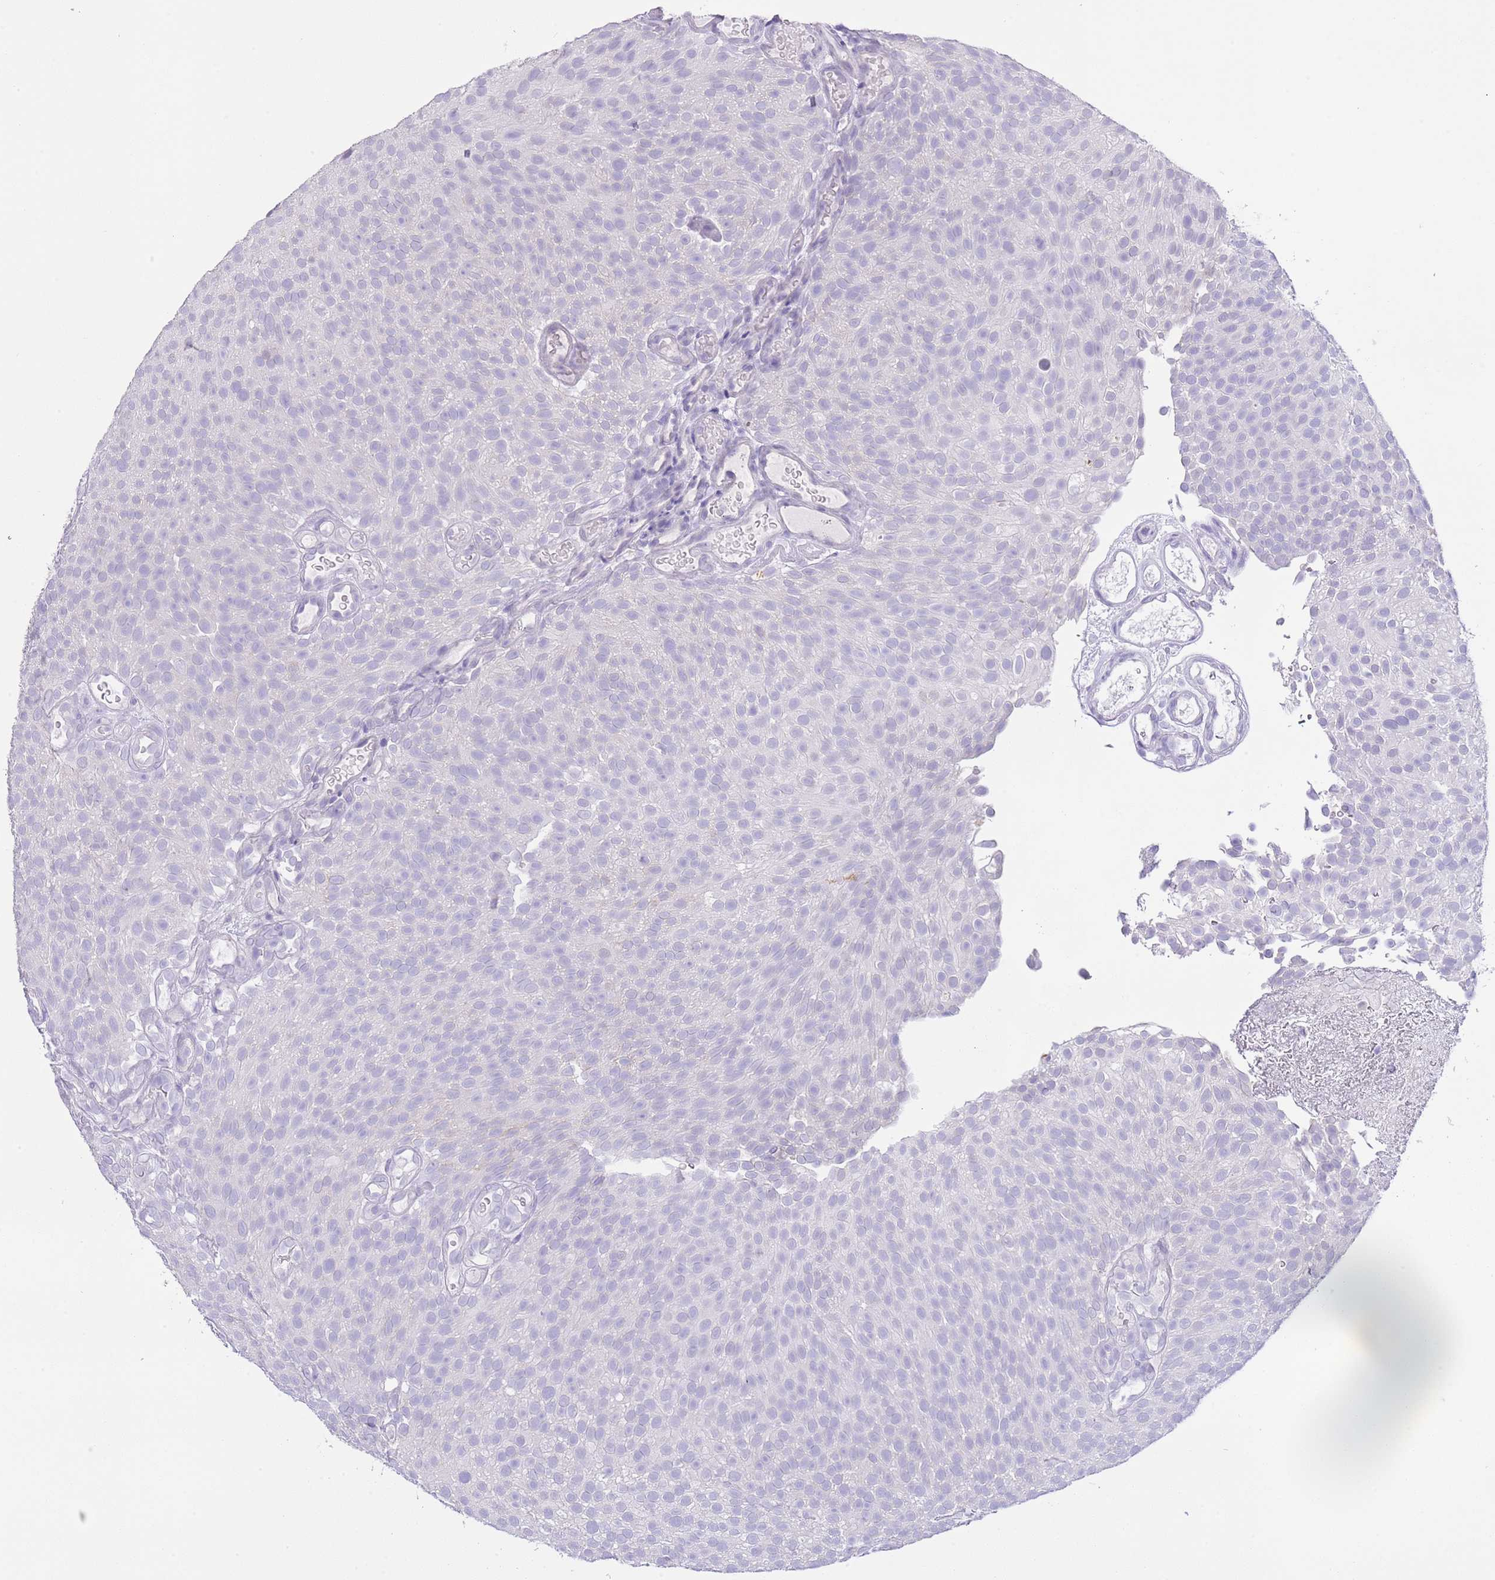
{"staining": {"intensity": "negative", "quantity": "none", "location": "none"}, "tissue": "urothelial cancer", "cell_type": "Tumor cells", "image_type": "cancer", "snomed": [{"axis": "morphology", "description": "Urothelial carcinoma, Low grade"}, {"axis": "topography", "description": "Urinary bladder"}], "caption": "This is a micrograph of immunohistochemistry (IHC) staining of low-grade urothelial carcinoma, which shows no staining in tumor cells.", "gene": "OR2Z1", "patient": {"sex": "male", "age": 78}}